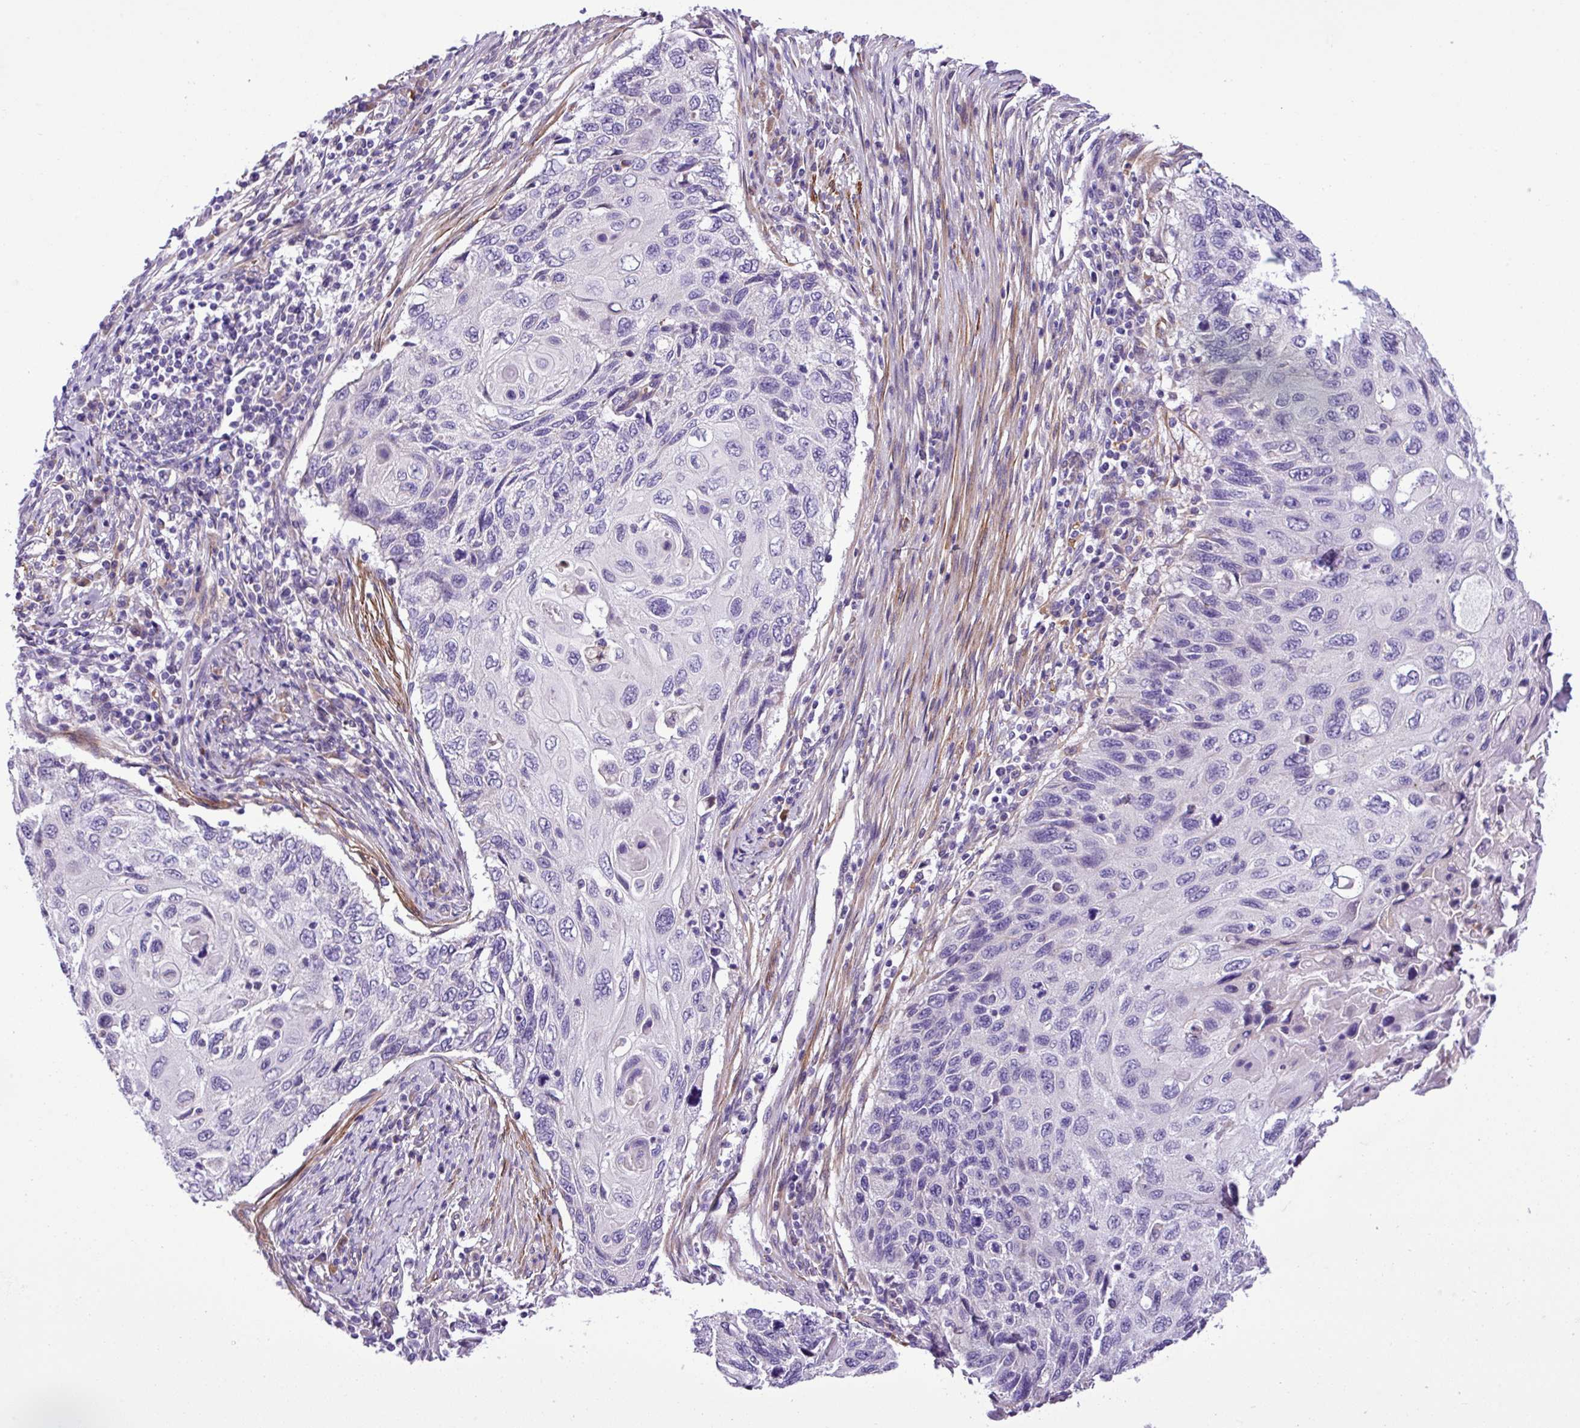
{"staining": {"intensity": "negative", "quantity": "none", "location": "none"}, "tissue": "cervical cancer", "cell_type": "Tumor cells", "image_type": "cancer", "snomed": [{"axis": "morphology", "description": "Squamous cell carcinoma, NOS"}, {"axis": "topography", "description": "Cervix"}], "caption": "Immunohistochemistry image of cervical cancer (squamous cell carcinoma) stained for a protein (brown), which exhibits no expression in tumor cells.", "gene": "C11orf91", "patient": {"sex": "female", "age": 70}}